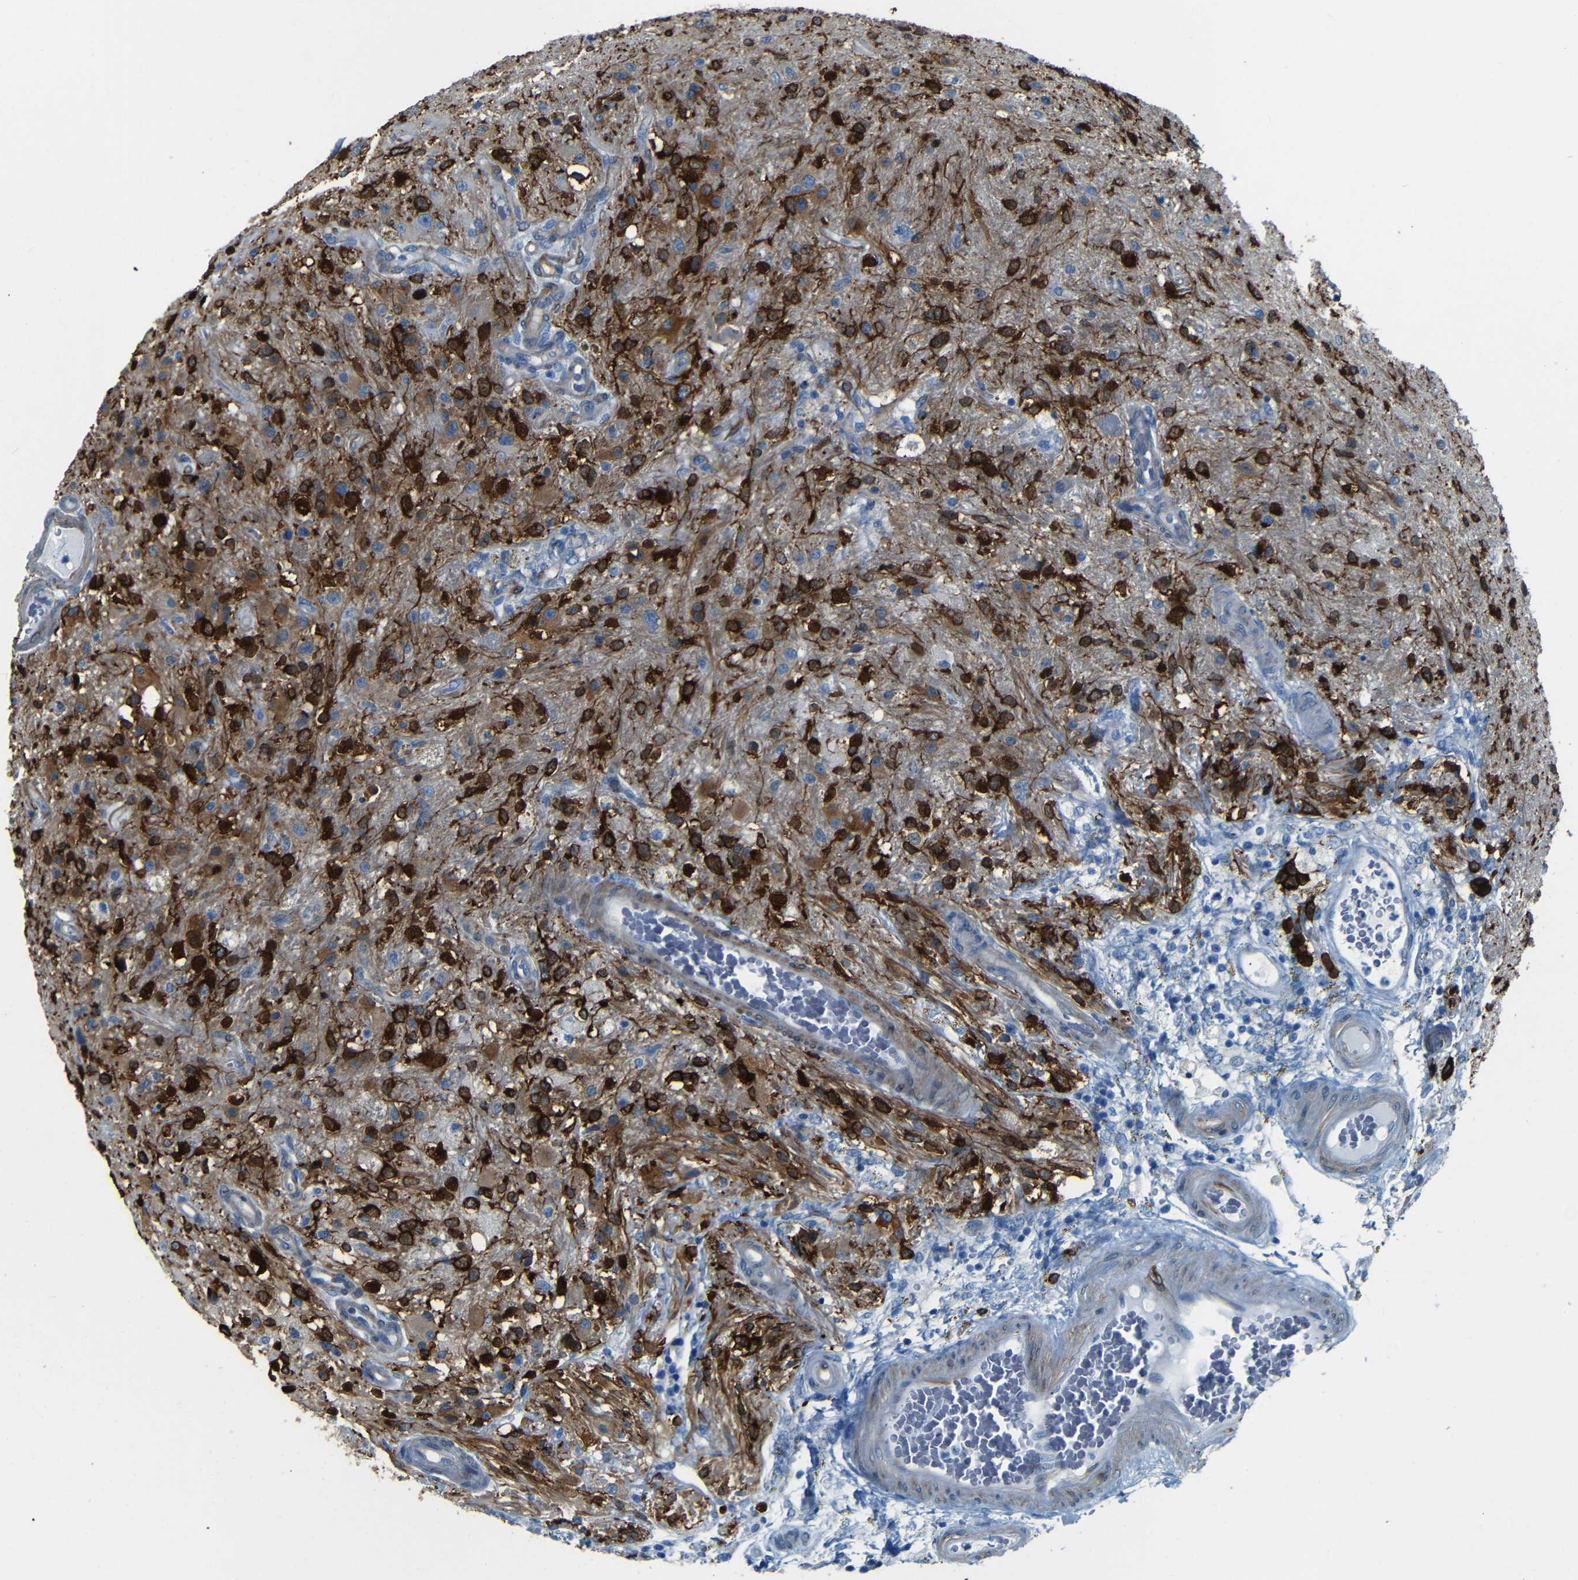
{"staining": {"intensity": "strong", "quantity": ">75%", "location": "cytoplasmic/membranous"}, "tissue": "glioma", "cell_type": "Tumor cells", "image_type": "cancer", "snomed": [{"axis": "morphology", "description": "Glioma, malignant, High grade"}, {"axis": "topography", "description": "Brain"}], "caption": "This is a photomicrograph of IHC staining of high-grade glioma (malignant), which shows strong staining in the cytoplasmic/membranous of tumor cells.", "gene": "MAP2", "patient": {"sex": "male", "age": 33}}